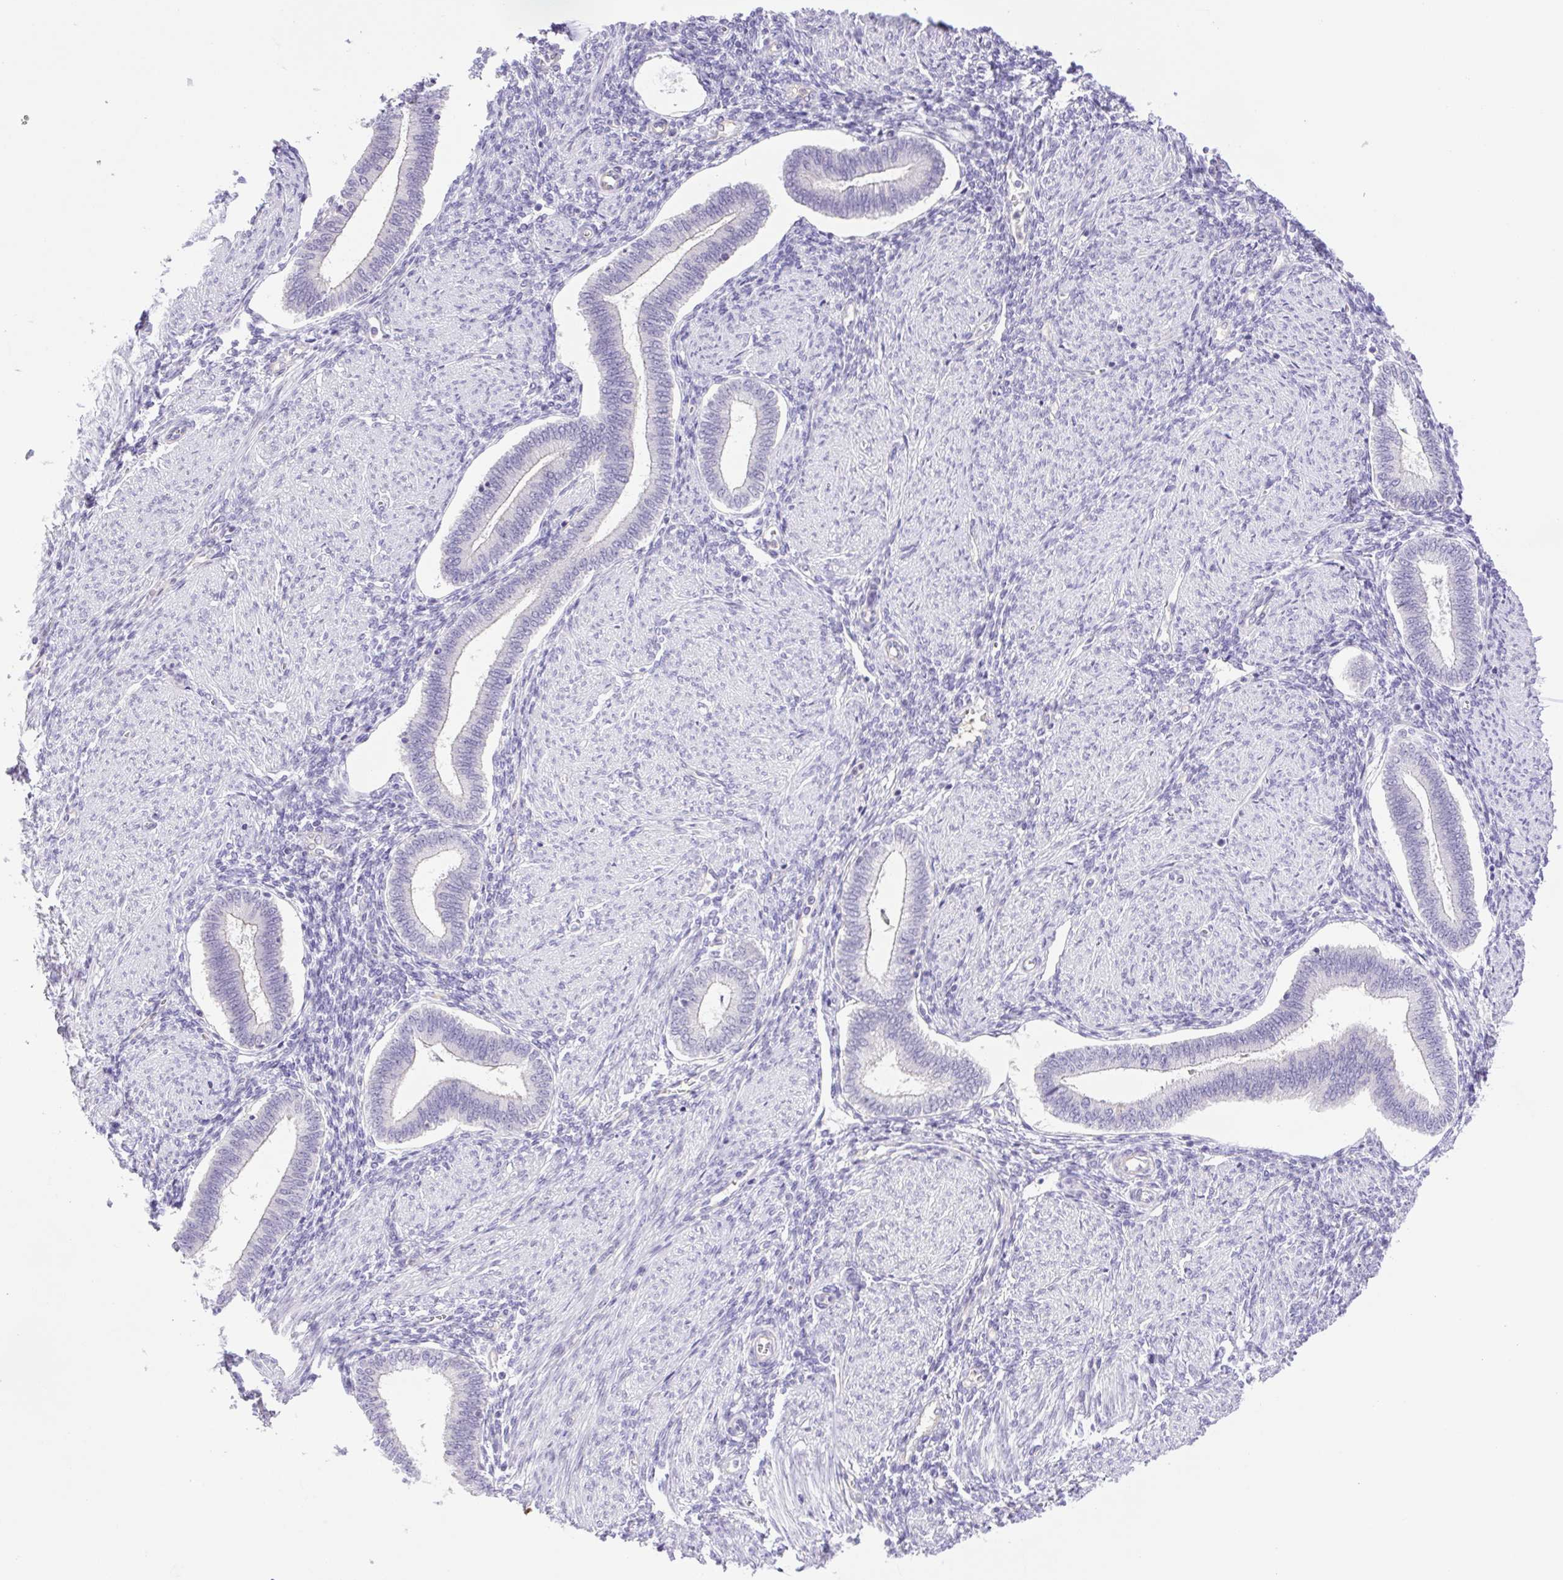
{"staining": {"intensity": "negative", "quantity": "none", "location": "none"}, "tissue": "endometrium", "cell_type": "Cells in endometrial stroma", "image_type": "normal", "snomed": [{"axis": "morphology", "description": "Normal tissue, NOS"}, {"axis": "topography", "description": "Endometrium"}], "caption": "Immunohistochemical staining of unremarkable endometrium displays no significant expression in cells in endometrial stroma. Brightfield microscopy of immunohistochemistry stained with DAB (3,3'-diaminobenzidine) (brown) and hematoxylin (blue), captured at high magnification.", "gene": "FAM177B", "patient": {"sex": "female", "age": 42}}